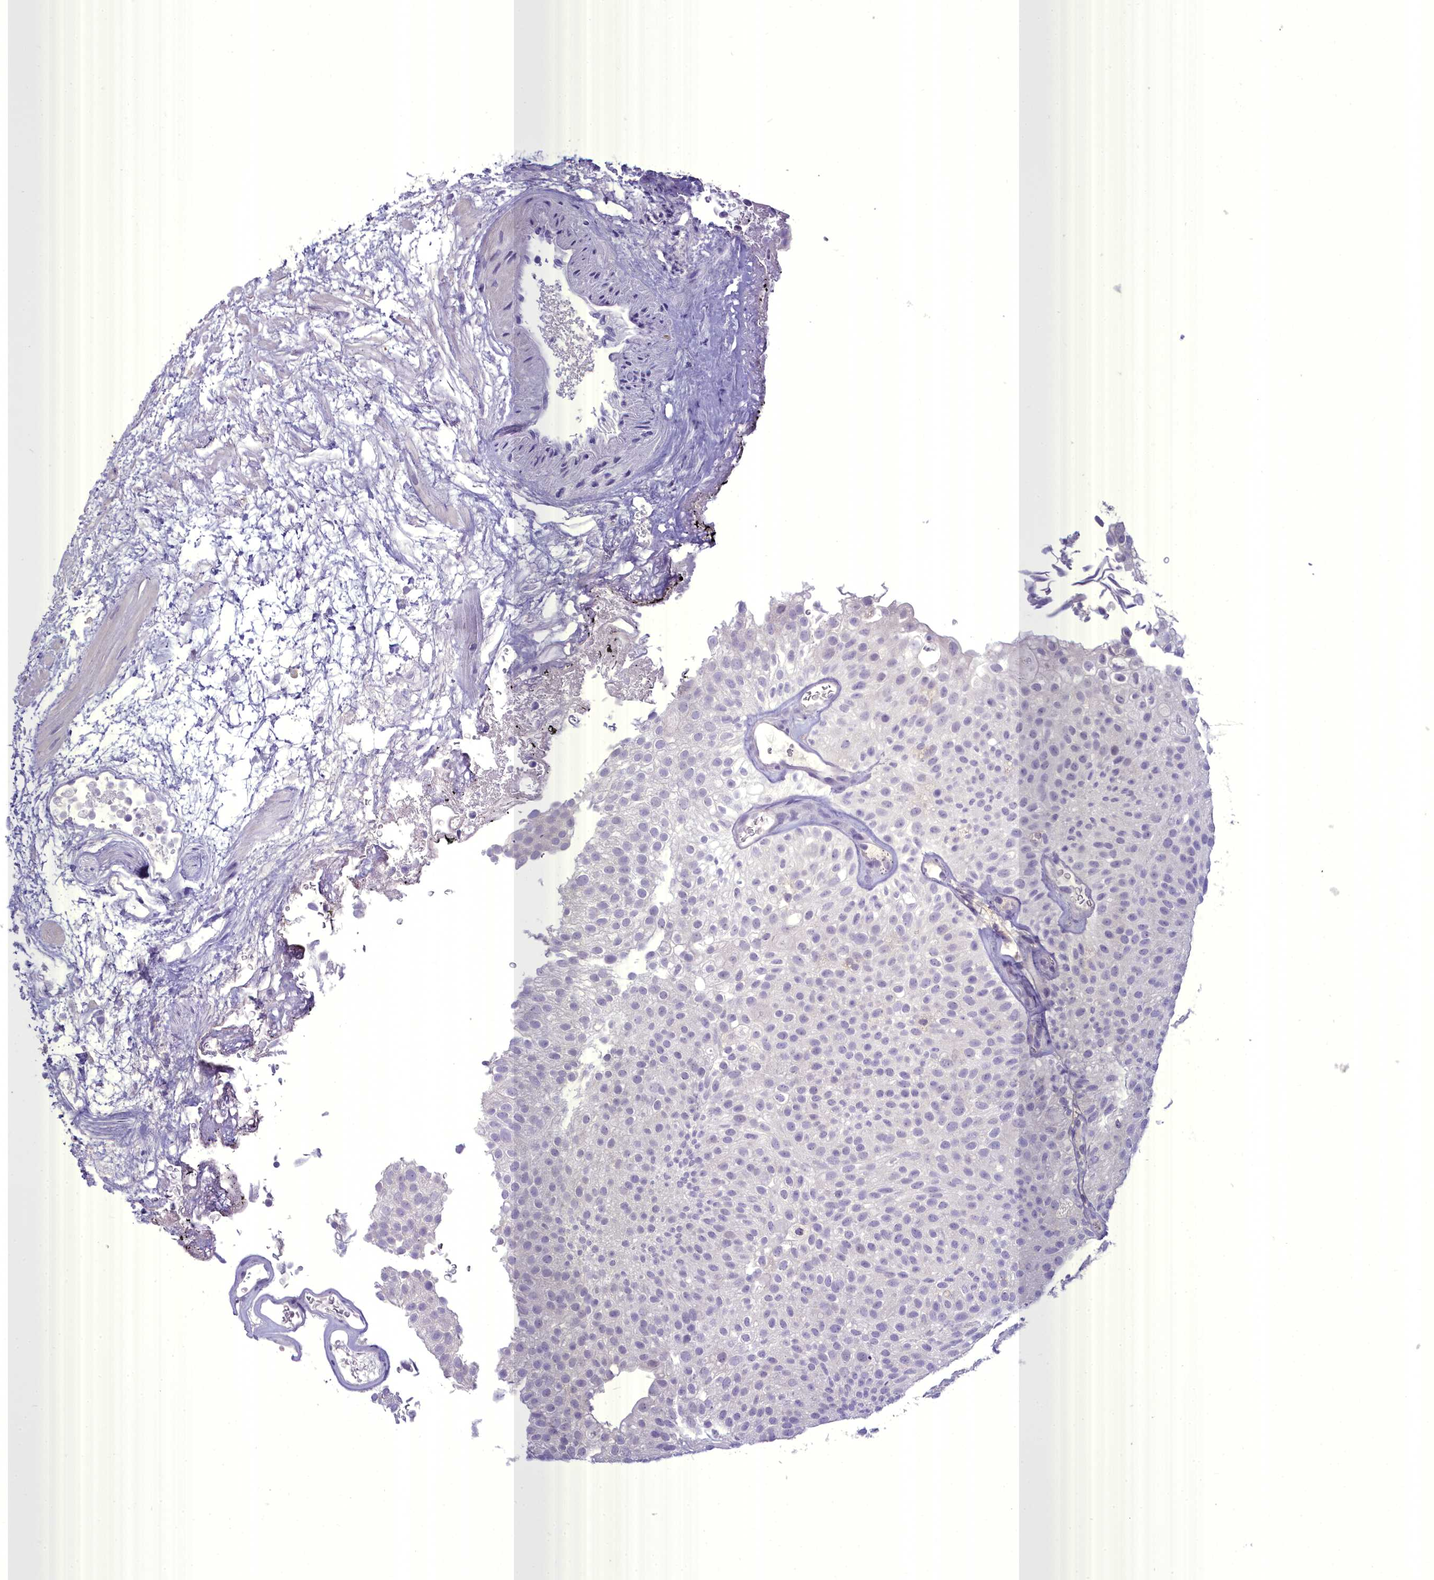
{"staining": {"intensity": "negative", "quantity": "none", "location": "none"}, "tissue": "urothelial cancer", "cell_type": "Tumor cells", "image_type": "cancer", "snomed": [{"axis": "morphology", "description": "Urothelial carcinoma, Low grade"}, {"axis": "topography", "description": "Urinary bladder"}], "caption": "Protein analysis of urothelial cancer displays no significant staining in tumor cells. The staining was performed using DAB to visualize the protein expression in brown, while the nuclei were stained in blue with hematoxylin (Magnification: 20x).", "gene": "BLNK", "patient": {"sex": "male", "age": 78}}